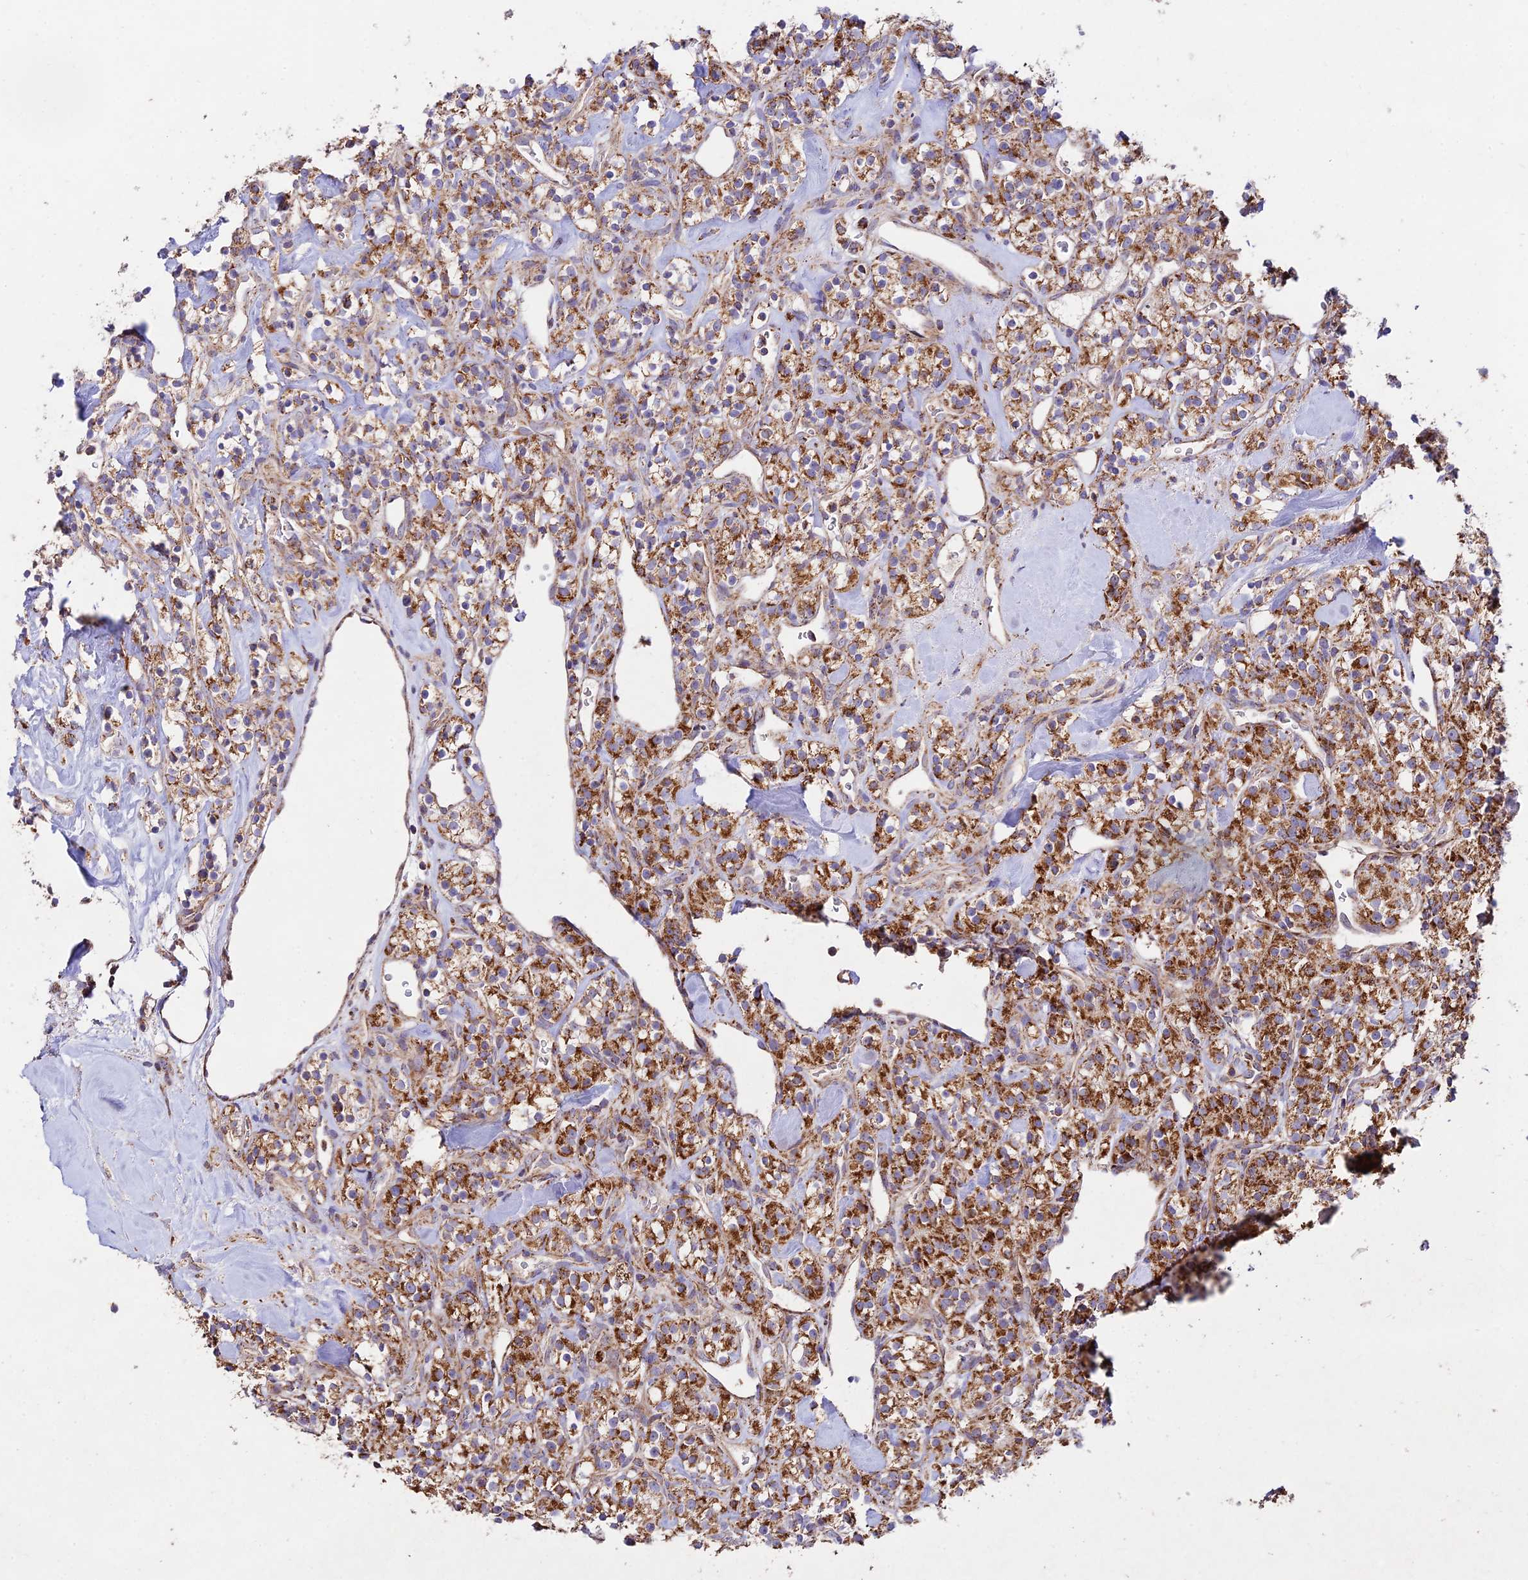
{"staining": {"intensity": "strong", "quantity": ">75%", "location": "cytoplasmic/membranous"}, "tissue": "renal cancer", "cell_type": "Tumor cells", "image_type": "cancer", "snomed": [{"axis": "morphology", "description": "Adenocarcinoma, NOS"}, {"axis": "topography", "description": "Kidney"}], "caption": "This is an image of immunohistochemistry (IHC) staining of renal cancer (adenocarcinoma), which shows strong staining in the cytoplasmic/membranous of tumor cells.", "gene": "KHDC3L", "patient": {"sex": "male", "age": 77}}